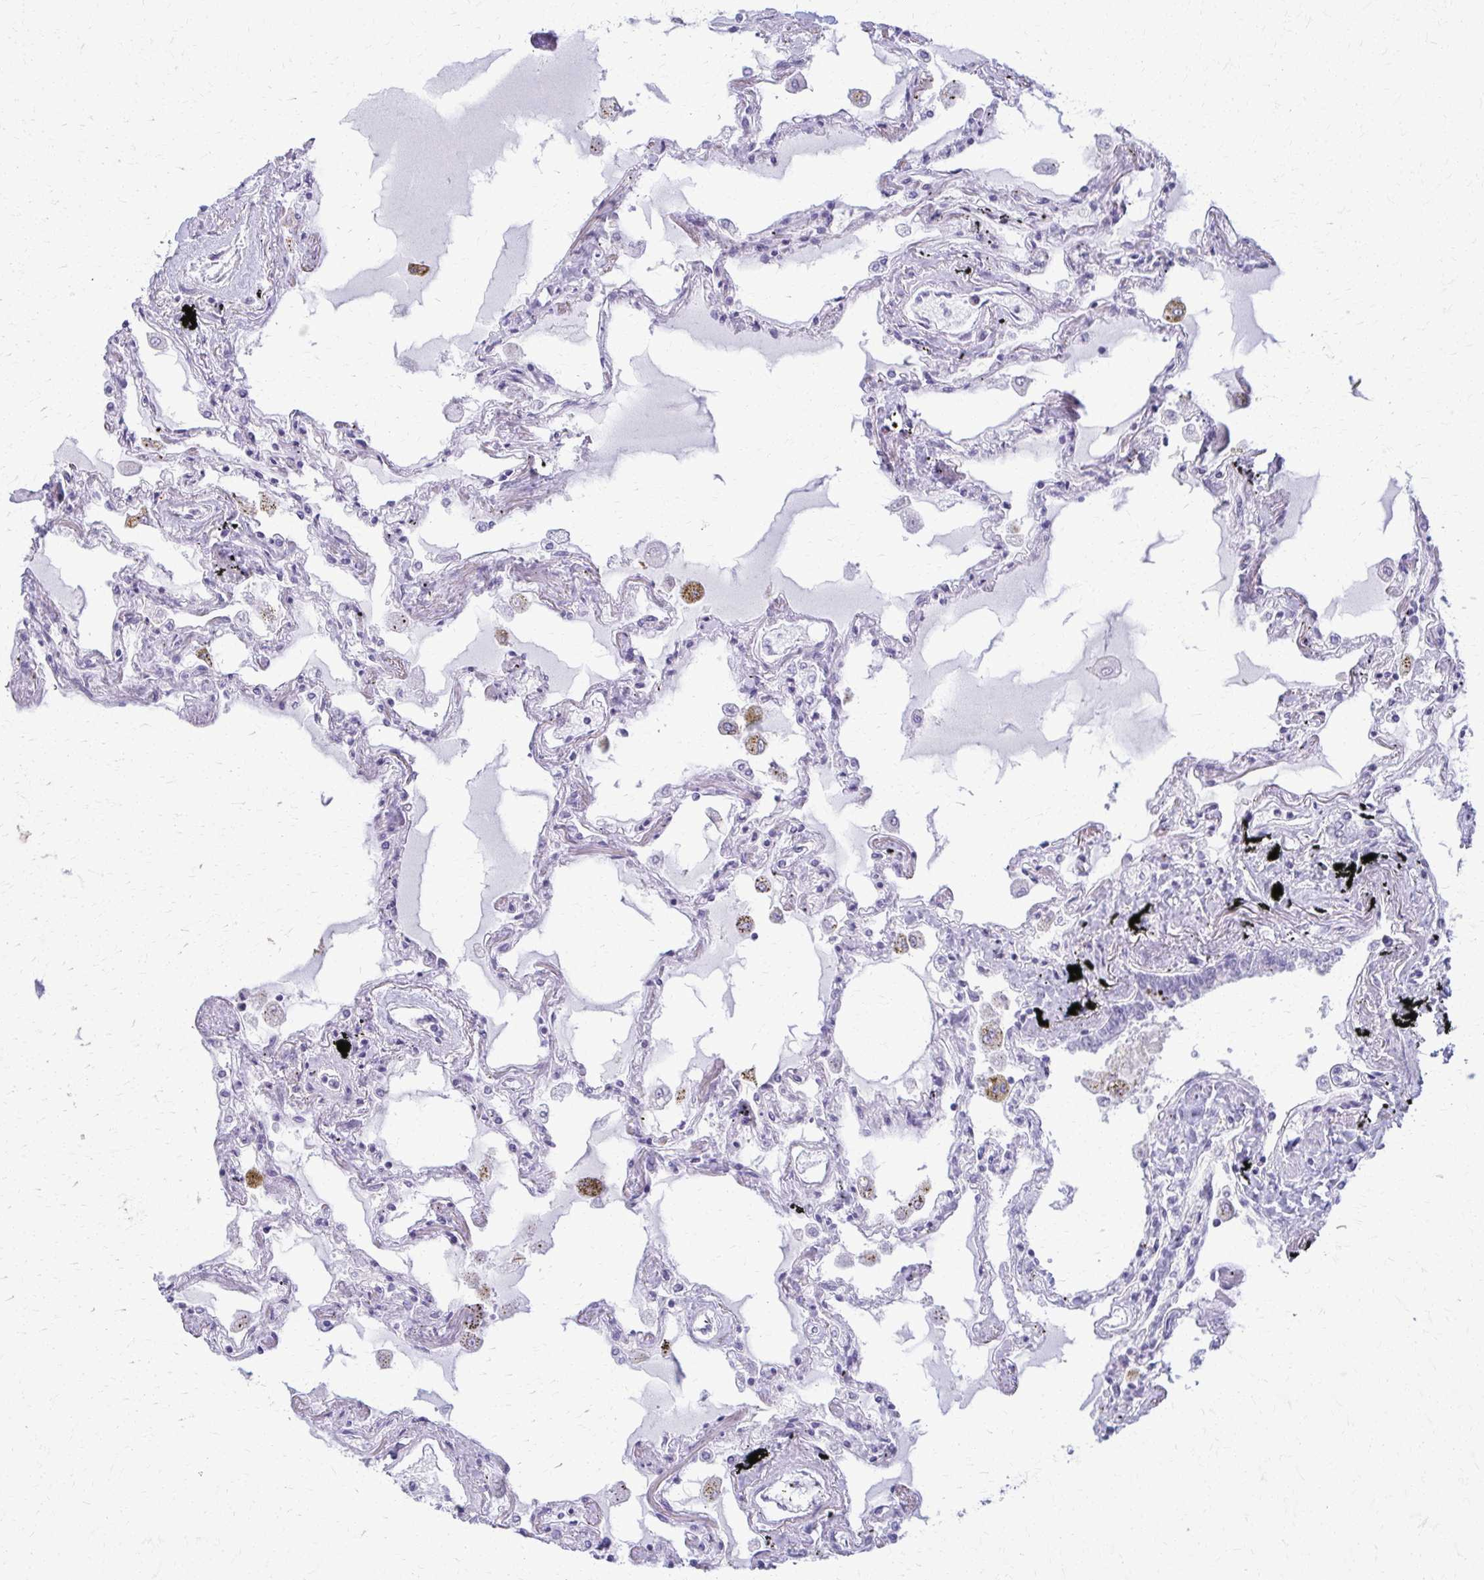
{"staining": {"intensity": "negative", "quantity": "none", "location": "none"}, "tissue": "lung", "cell_type": "Alveolar cells", "image_type": "normal", "snomed": [{"axis": "morphology", "description": "Normal tissue, NOS"}, {"axis": "morphology", "description": "Adenocarcinoma, NOS"}, {"axis": "topography", "description": "Cartilage tissue"}, {"axis": "topography", "description": "Lung"}], "caption": "Photomicrograph shows no significant protein positivity in alveolar cells of normal lung.", "gene": "ACSM2A", "patient": {"sex": "female", "age": 67}}